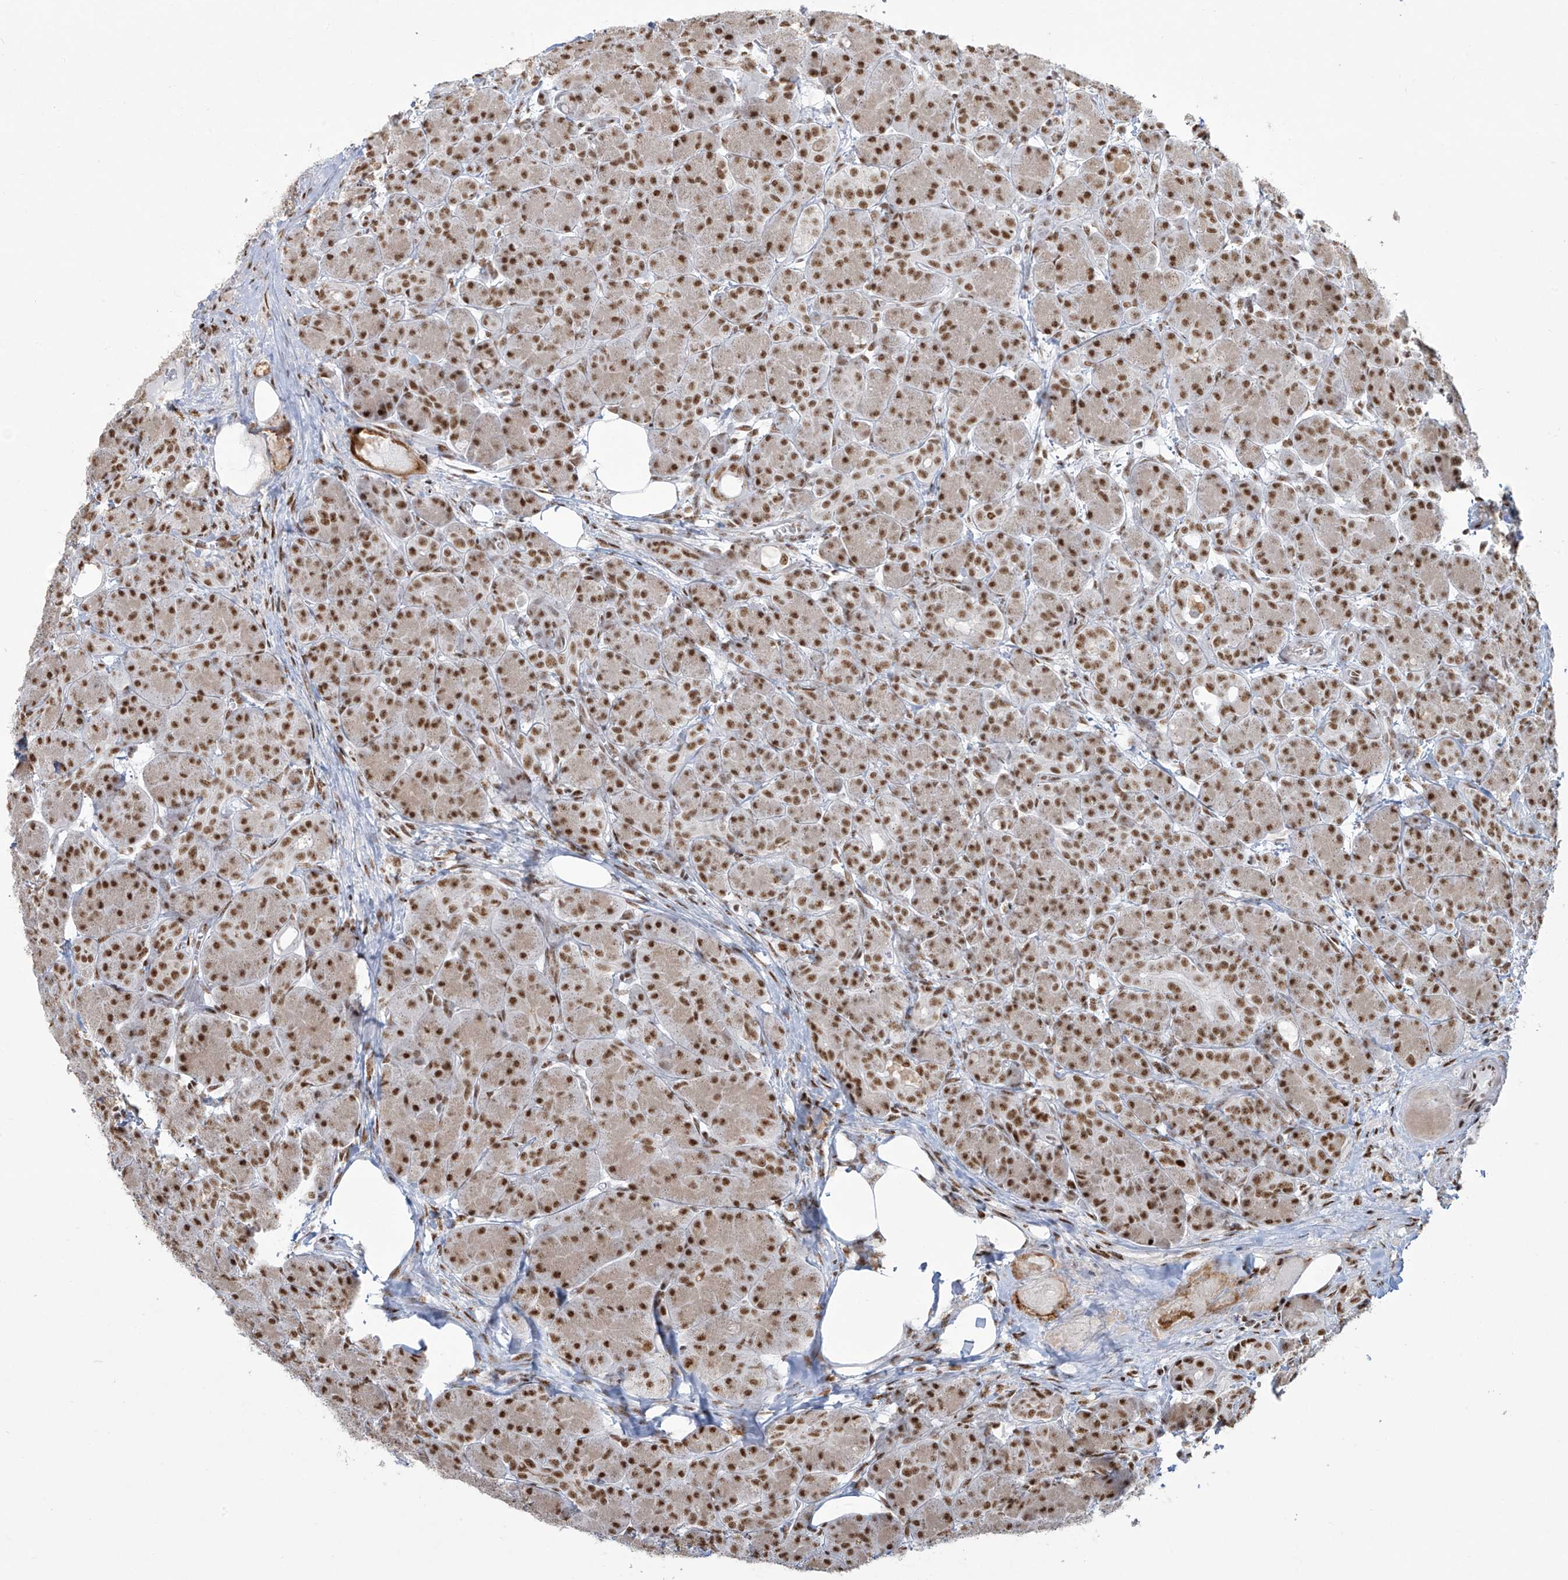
{"staining": {"intensity": "strong", "quantity": ">75%", "location": "nuclear"}, "tissue": "pancreas", "cell_type": "Exocrine glandular cells", "image_type": "normal", "snomed": [{"axis": "morphology", "description": "Normal tissue, NOS"}, {"axis": "topography", "description": "Pancreas"}], "caption": "Protein staining of unremarkable pancreas reveals strong nuclear positivity in approximately >75% of exocrine glandular cells. (brown staining indicates protein expression, while blue staining denotes nuclei).", "gene": "MS4A6A", "patient": {"sex": "male", "age": 63}}